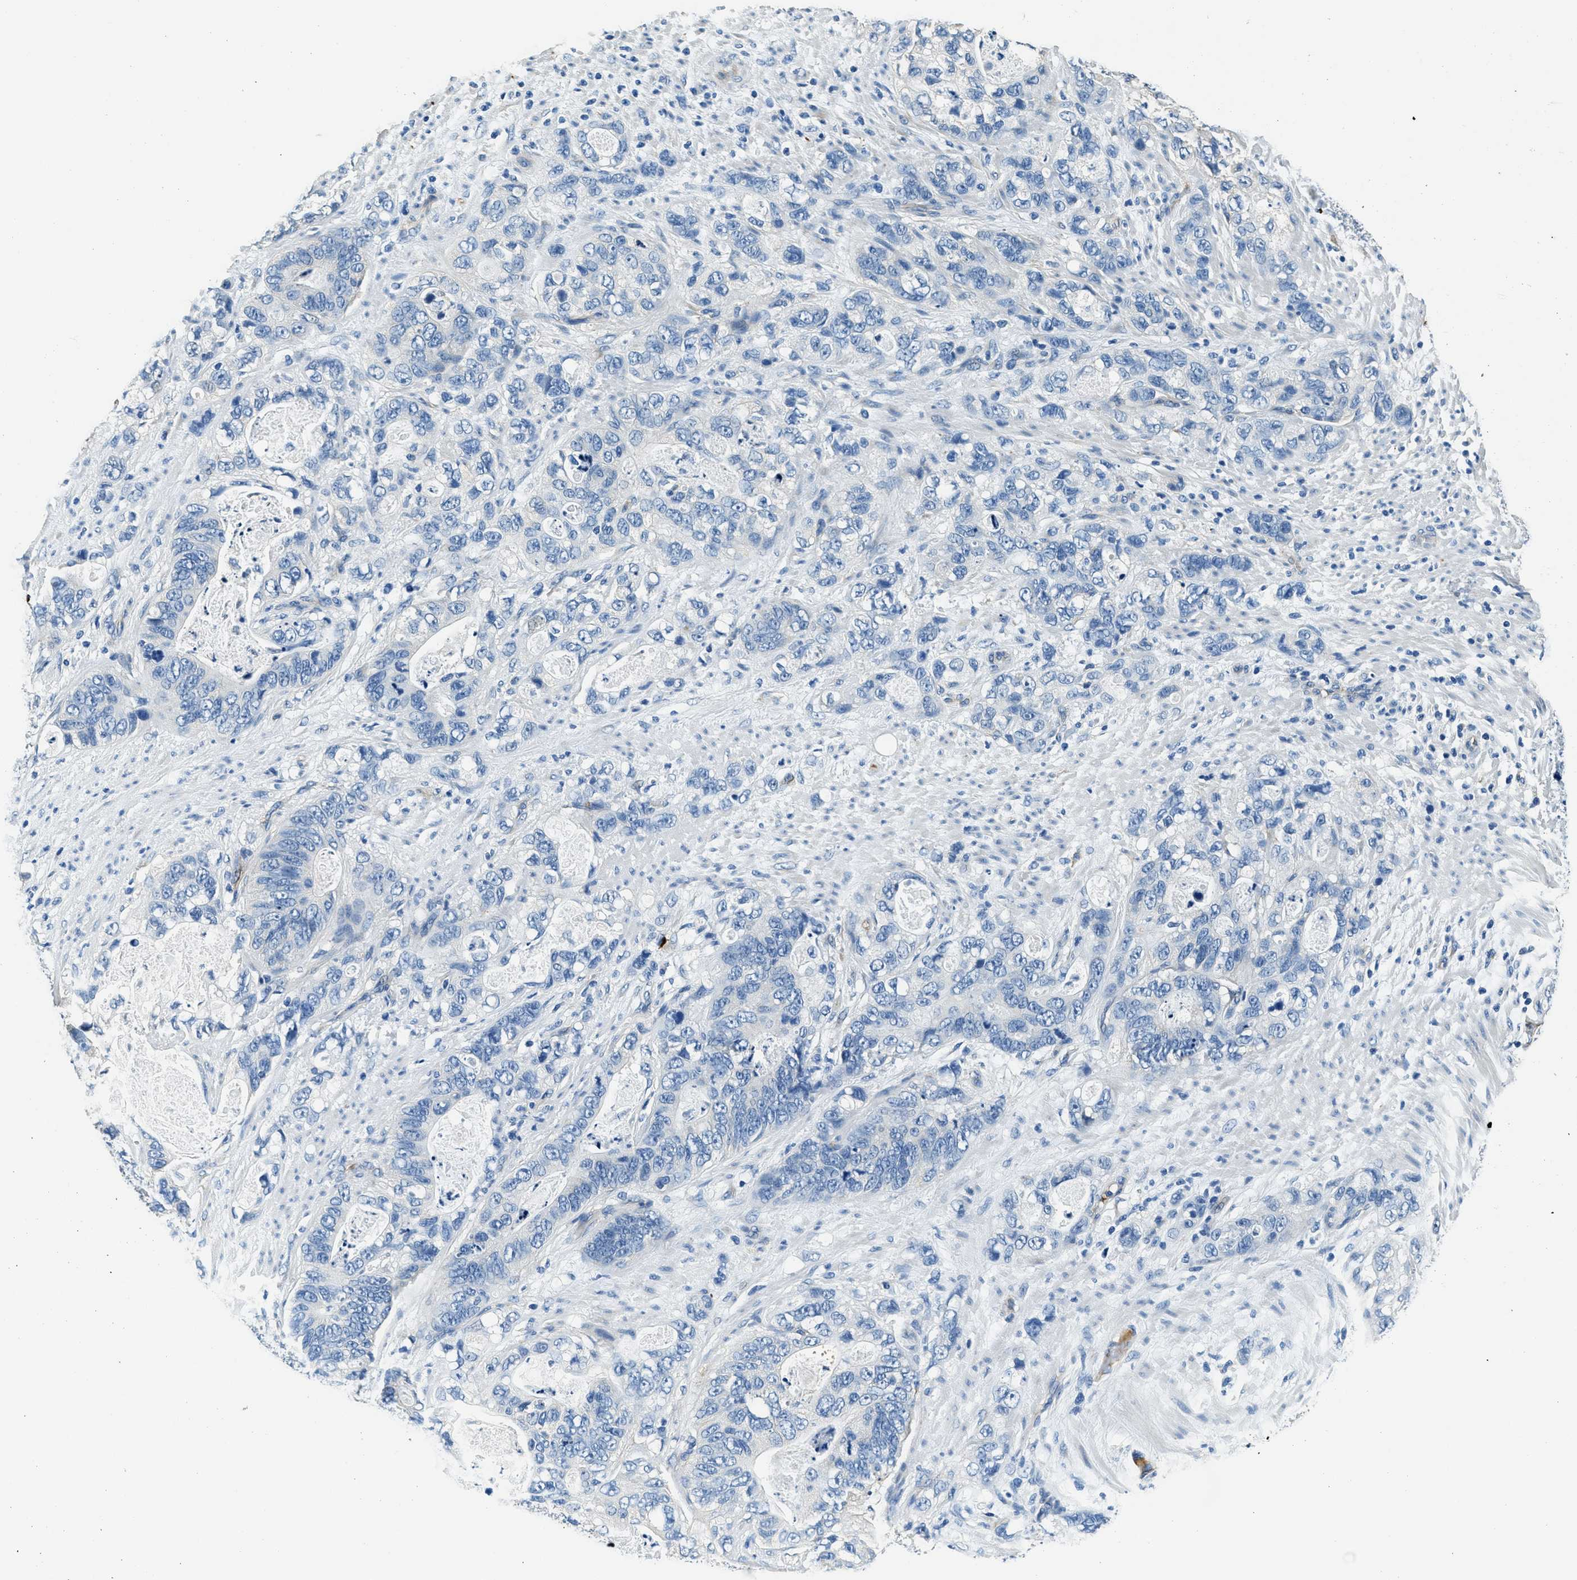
{"staining": {"intensity": "negative", "quantity": "none", "location": "none"}, "tissue": "stomach cancer", "cell_type": "Tumor cells", "image_type": "cancer", "snomed": [{"axis": "morphology", "description": "Normal tissue, NOS"}, {"axis": "morphology", "description": "Adenocarcinoma, NOS"}, {"axis": "topography", "description": "Stomach"}], "caption": "Immunohistochemistry (IHC) of stomach cancer demonstrates no staining in tumor cells.", "gene": "TMEM186", "patient": {"sex": "female", "age": 89}}